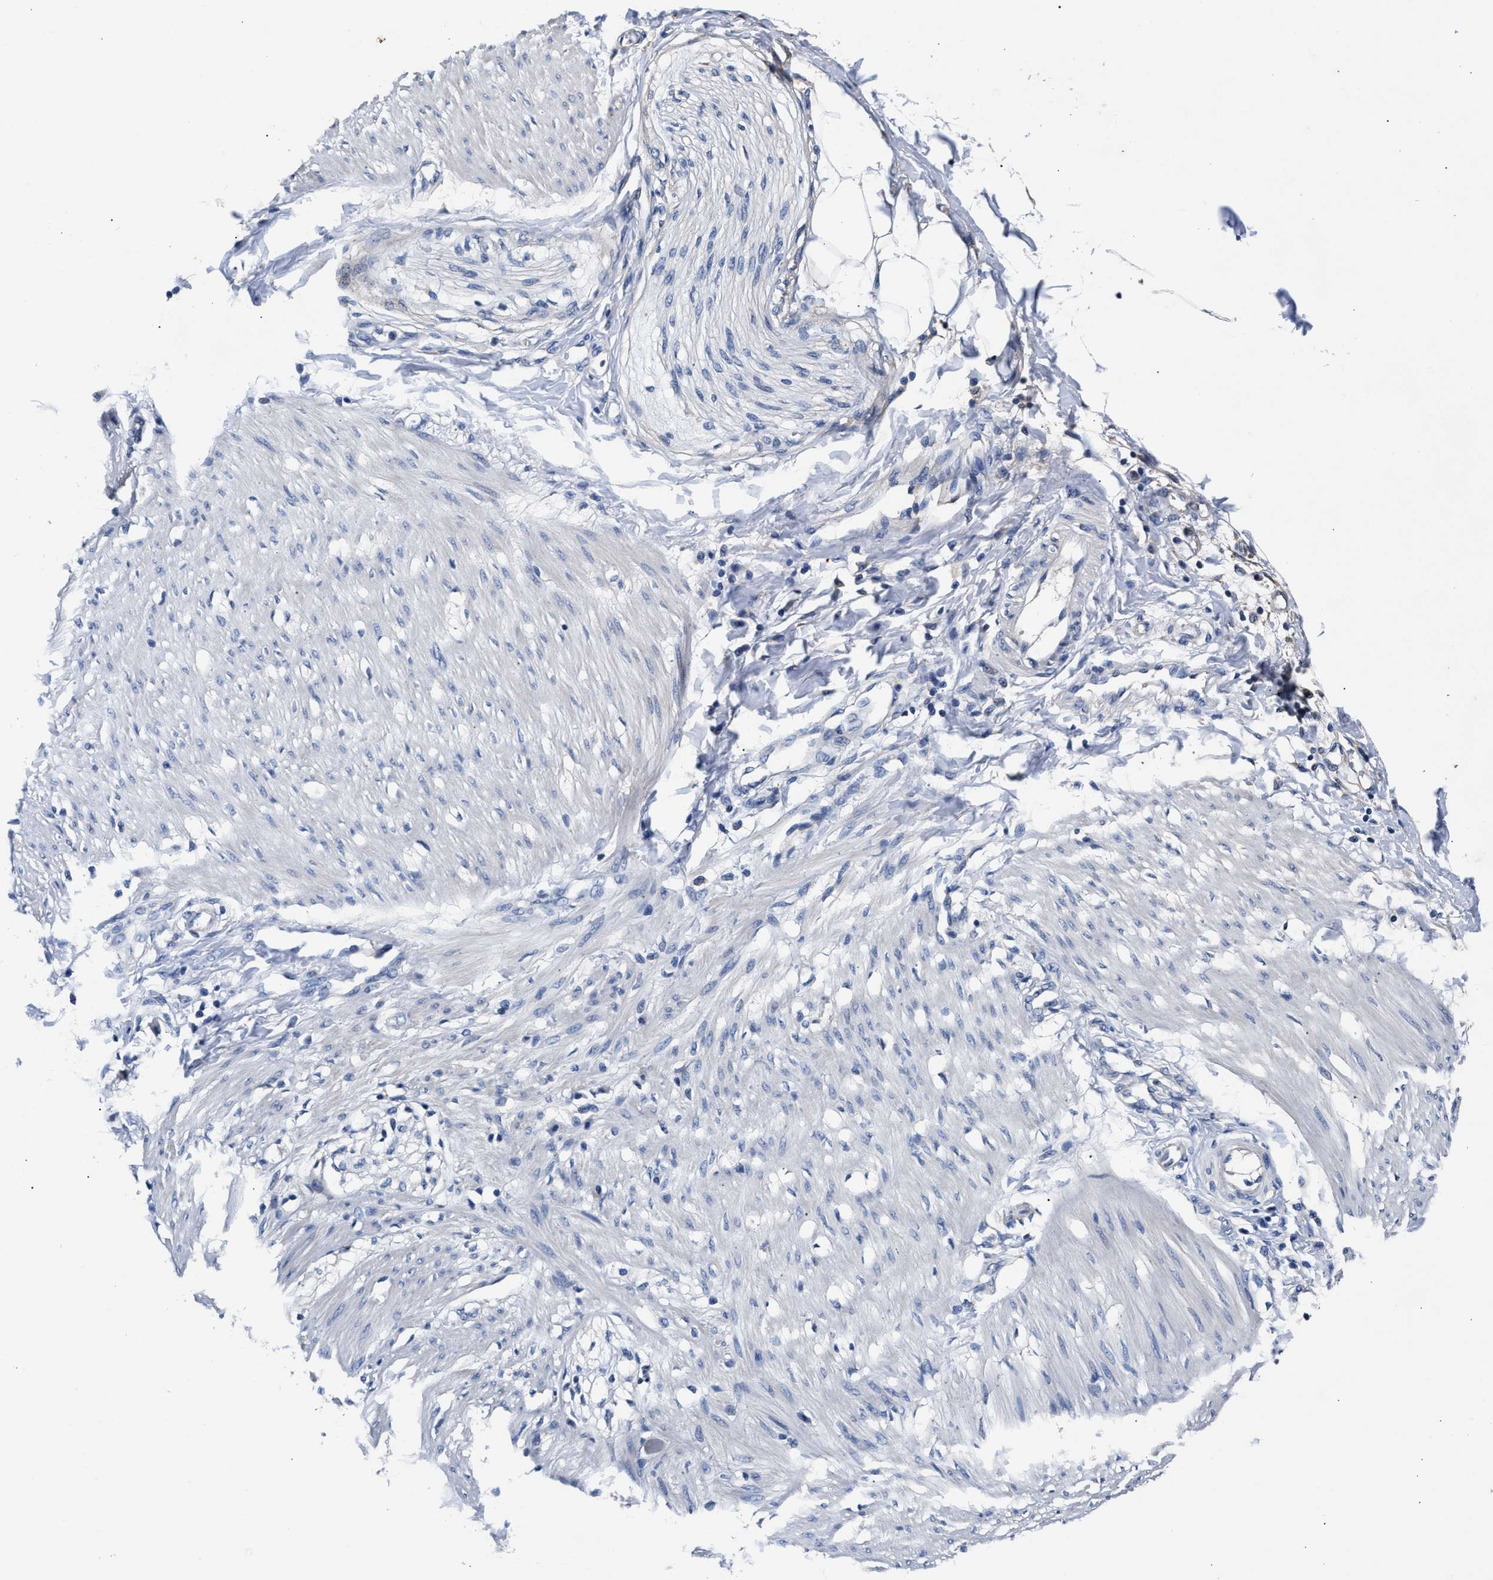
{"staining": {"intensity": "negative", "quantity": "none", "location": "none"}, "tissue": "adipose tissue", "cell_type": "Adipocytes", "image_type": "normal", "snomed": [{"axis": "morphology", "description": "Normal tissue, NOS"}, {"axis": "morphology", "description": "Adenocarcinoma, NOS"}, {"axis": "topography", "description": "Colon"}, {"axis": "topography", "description": "Peripheral nerve tissue"}], "caption": "Immunohistochemical staining of unremarkable adipose tissue exhibits no significant staining in adipocytes. The staining is performed using DAB brown chromogen with nuclei counter-stained in using hematoxylin.", "gene": "GSTM1", "patient": {"sex": "male", "age": 14}}